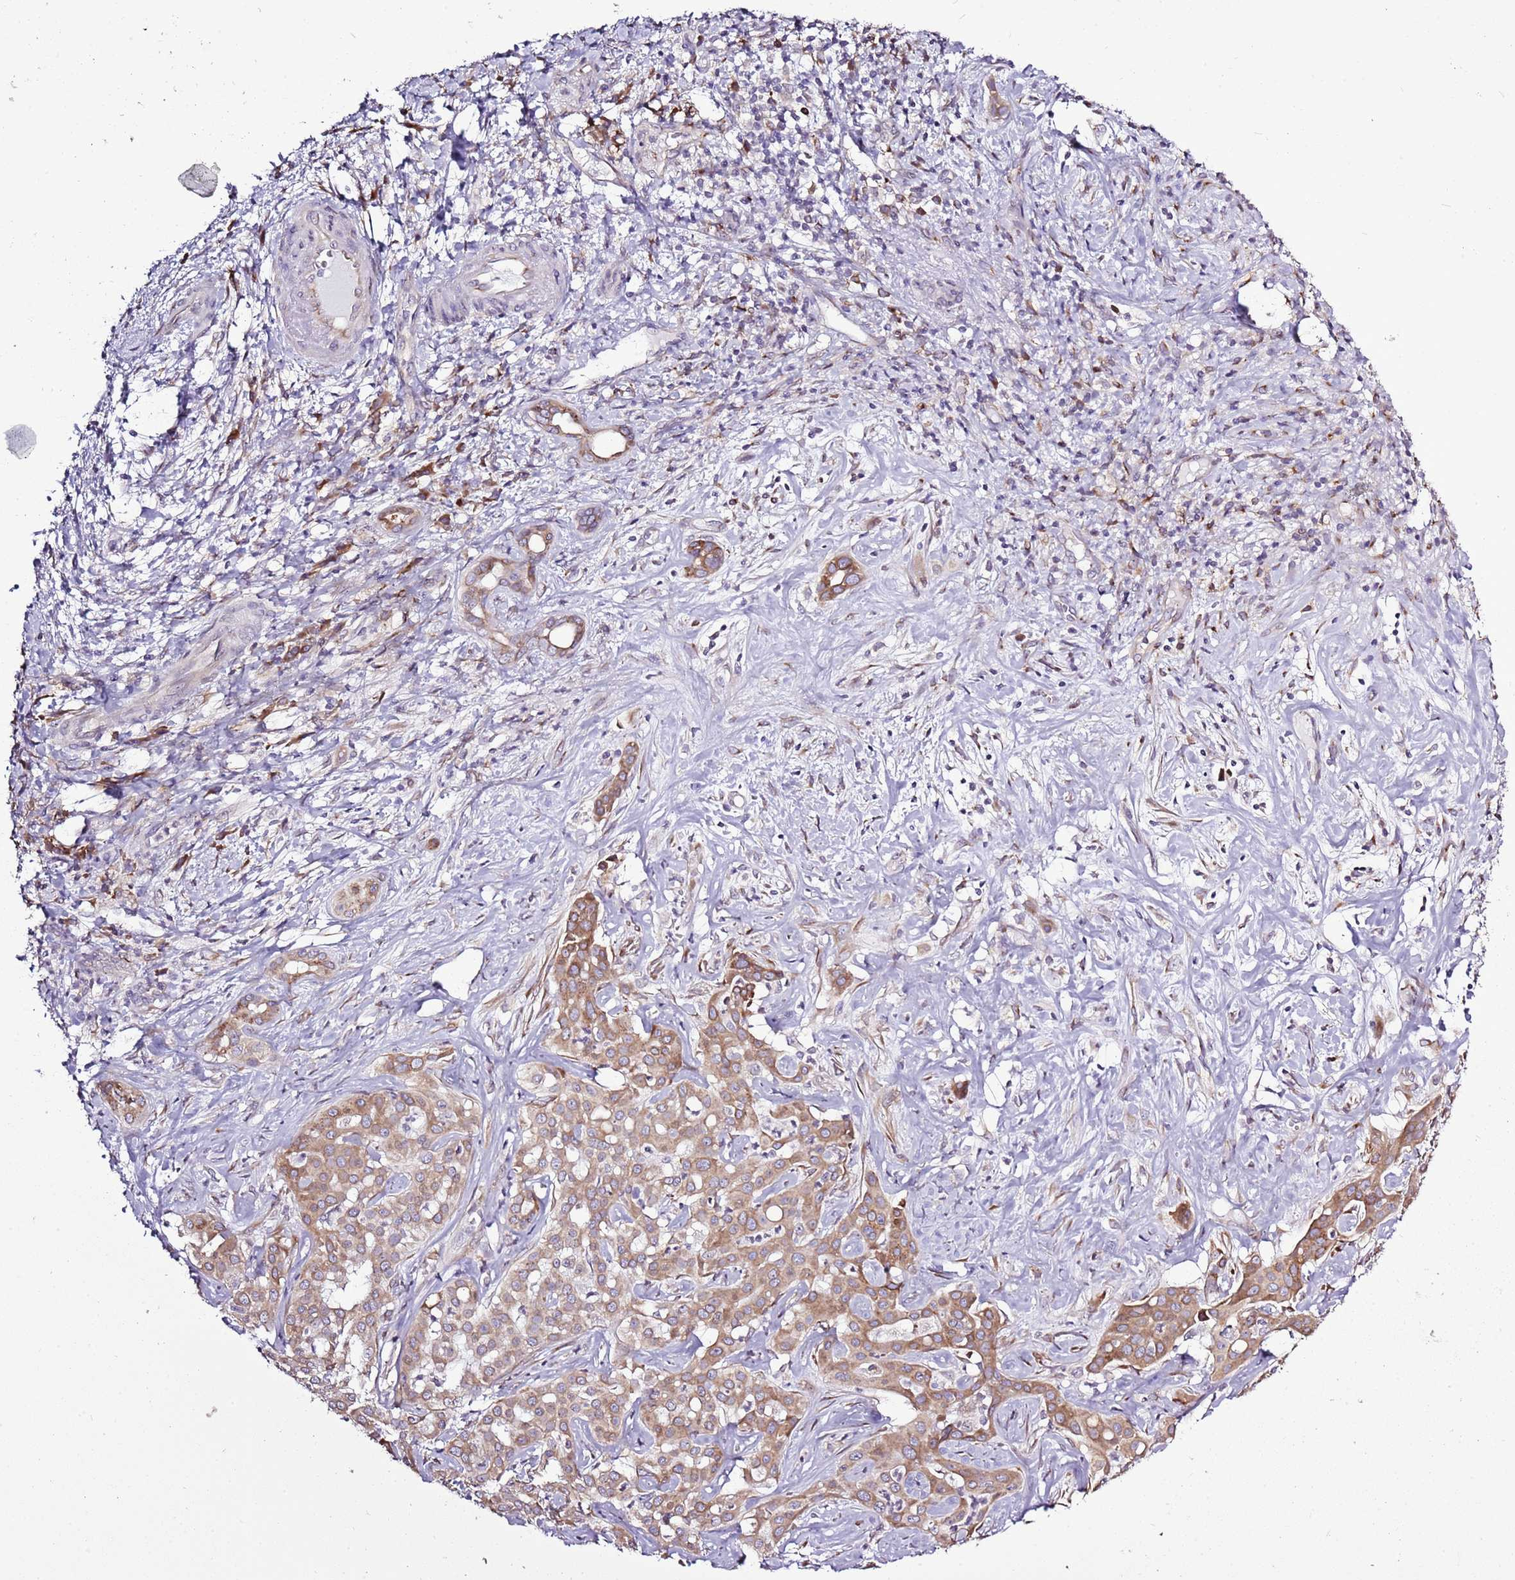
{"staining": {"intensity": "moderate", "quantity": "25%-75%", "location": "cytoplasmic/membranous"}, "tissue": "liver cancer", "cell_type": "Tumor cells", "image_type": "cancer", "snomed": [{"axis": "morphology", "description": "Cholangiocarcinoma"}, {"axis": "topography", "description": "Liver"}], "caption": "DAB (3,3'-diaminobenzidine) immunohistochemical staining of human liver cholangiocarcinoma reveals moderate cytoplasmic/membranous protein positivity in approximately 25%-75% of tumor cells. (Stains: DAB in brown, nuclei in blue, Microscopy: brightfield microscopy at high magnification).", "gene": "TMED10", "patient": {"sex": "male", "age": 67}}